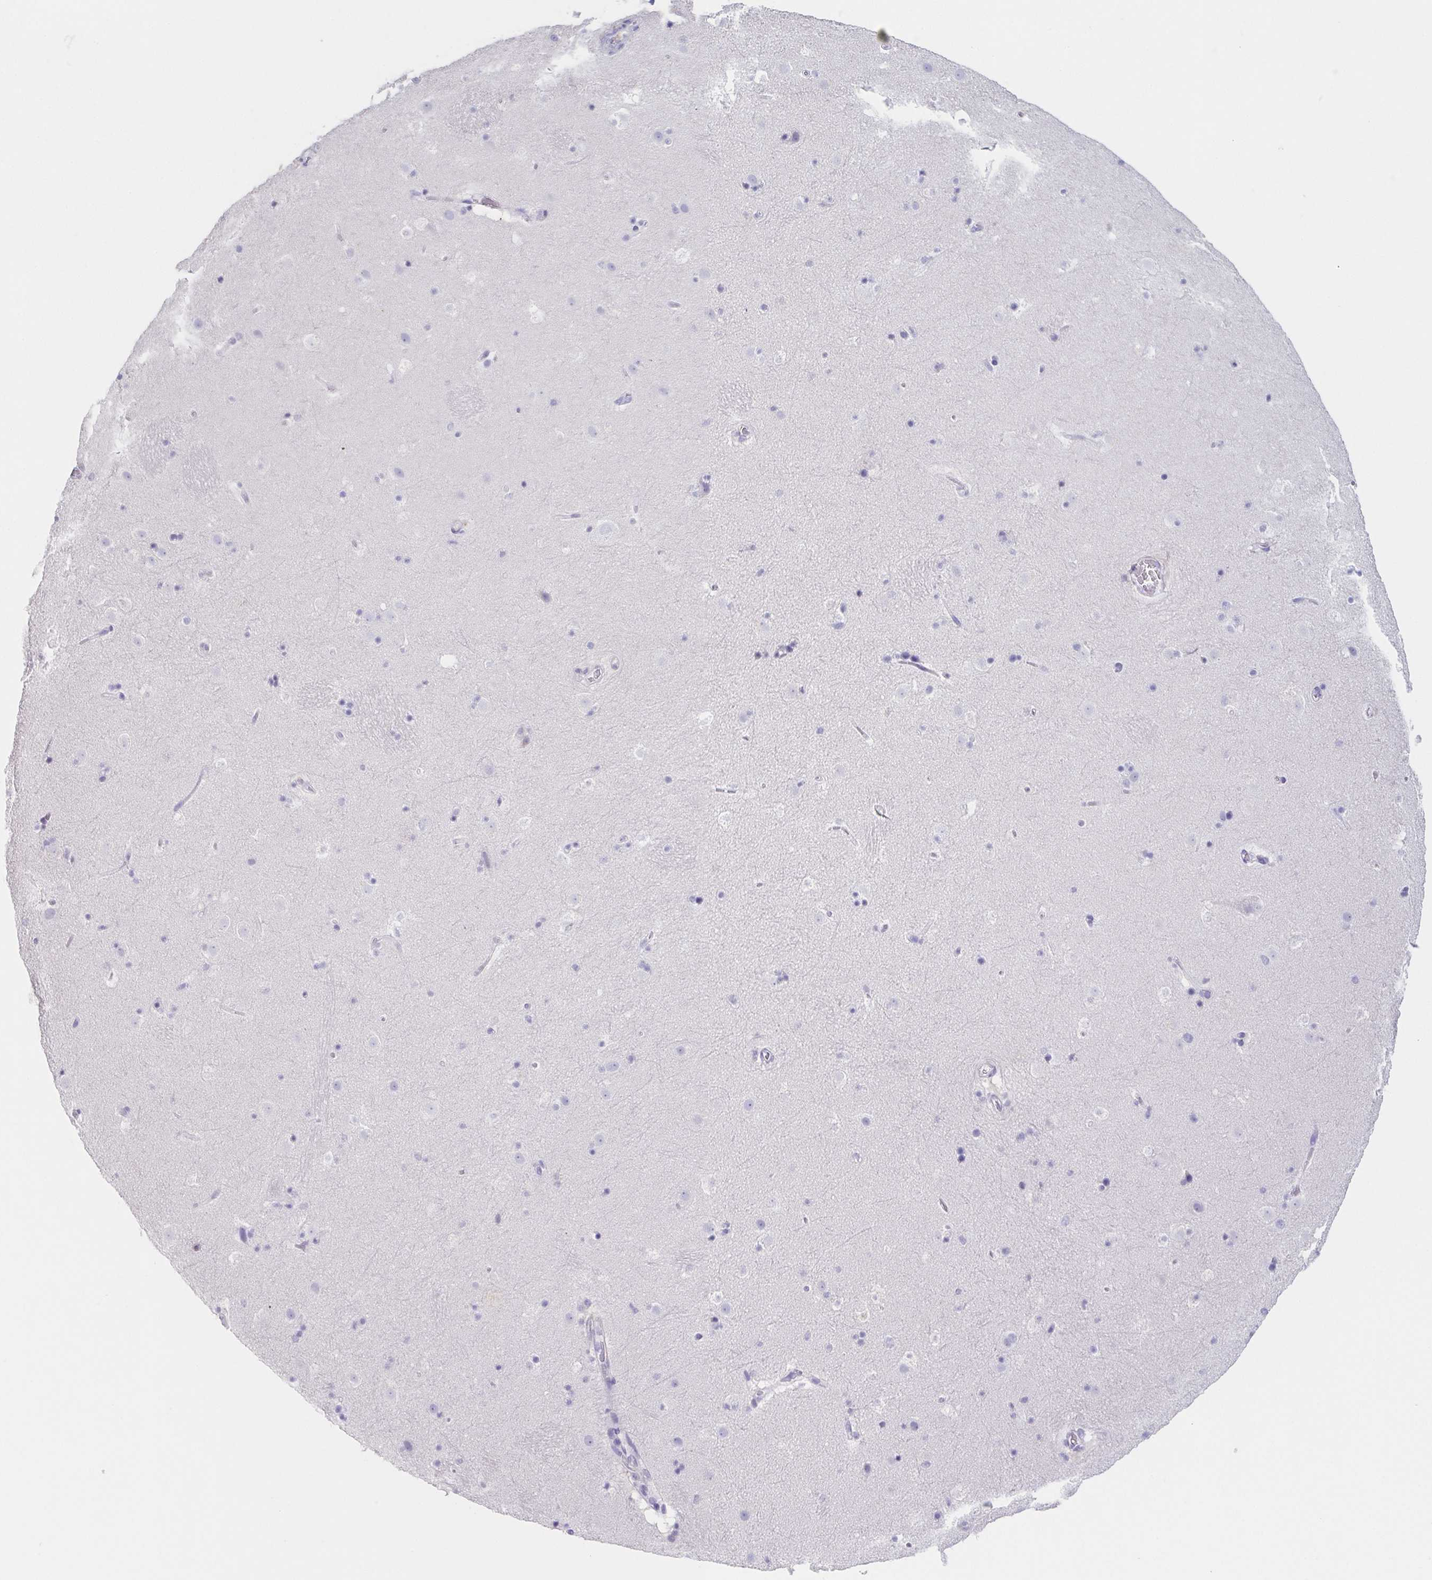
{"staining": {"intensity": "negative", "quantity": "none", "location": "none"}, "tissue": "caudate", "cell_type": "Glial cells", "image_type": "normal", "snomed": [{"axis": "morphology", "description": "Normal tissue, NOS"}, {"axis": "topography", "description": "Lateral ventricle wall"}], "caption": "Human caudate stained for a protein using IHC demonstrates no staining in glial cells.", "gene": "HDGFL1", "patient": {"sex": "male", "age": 37}}